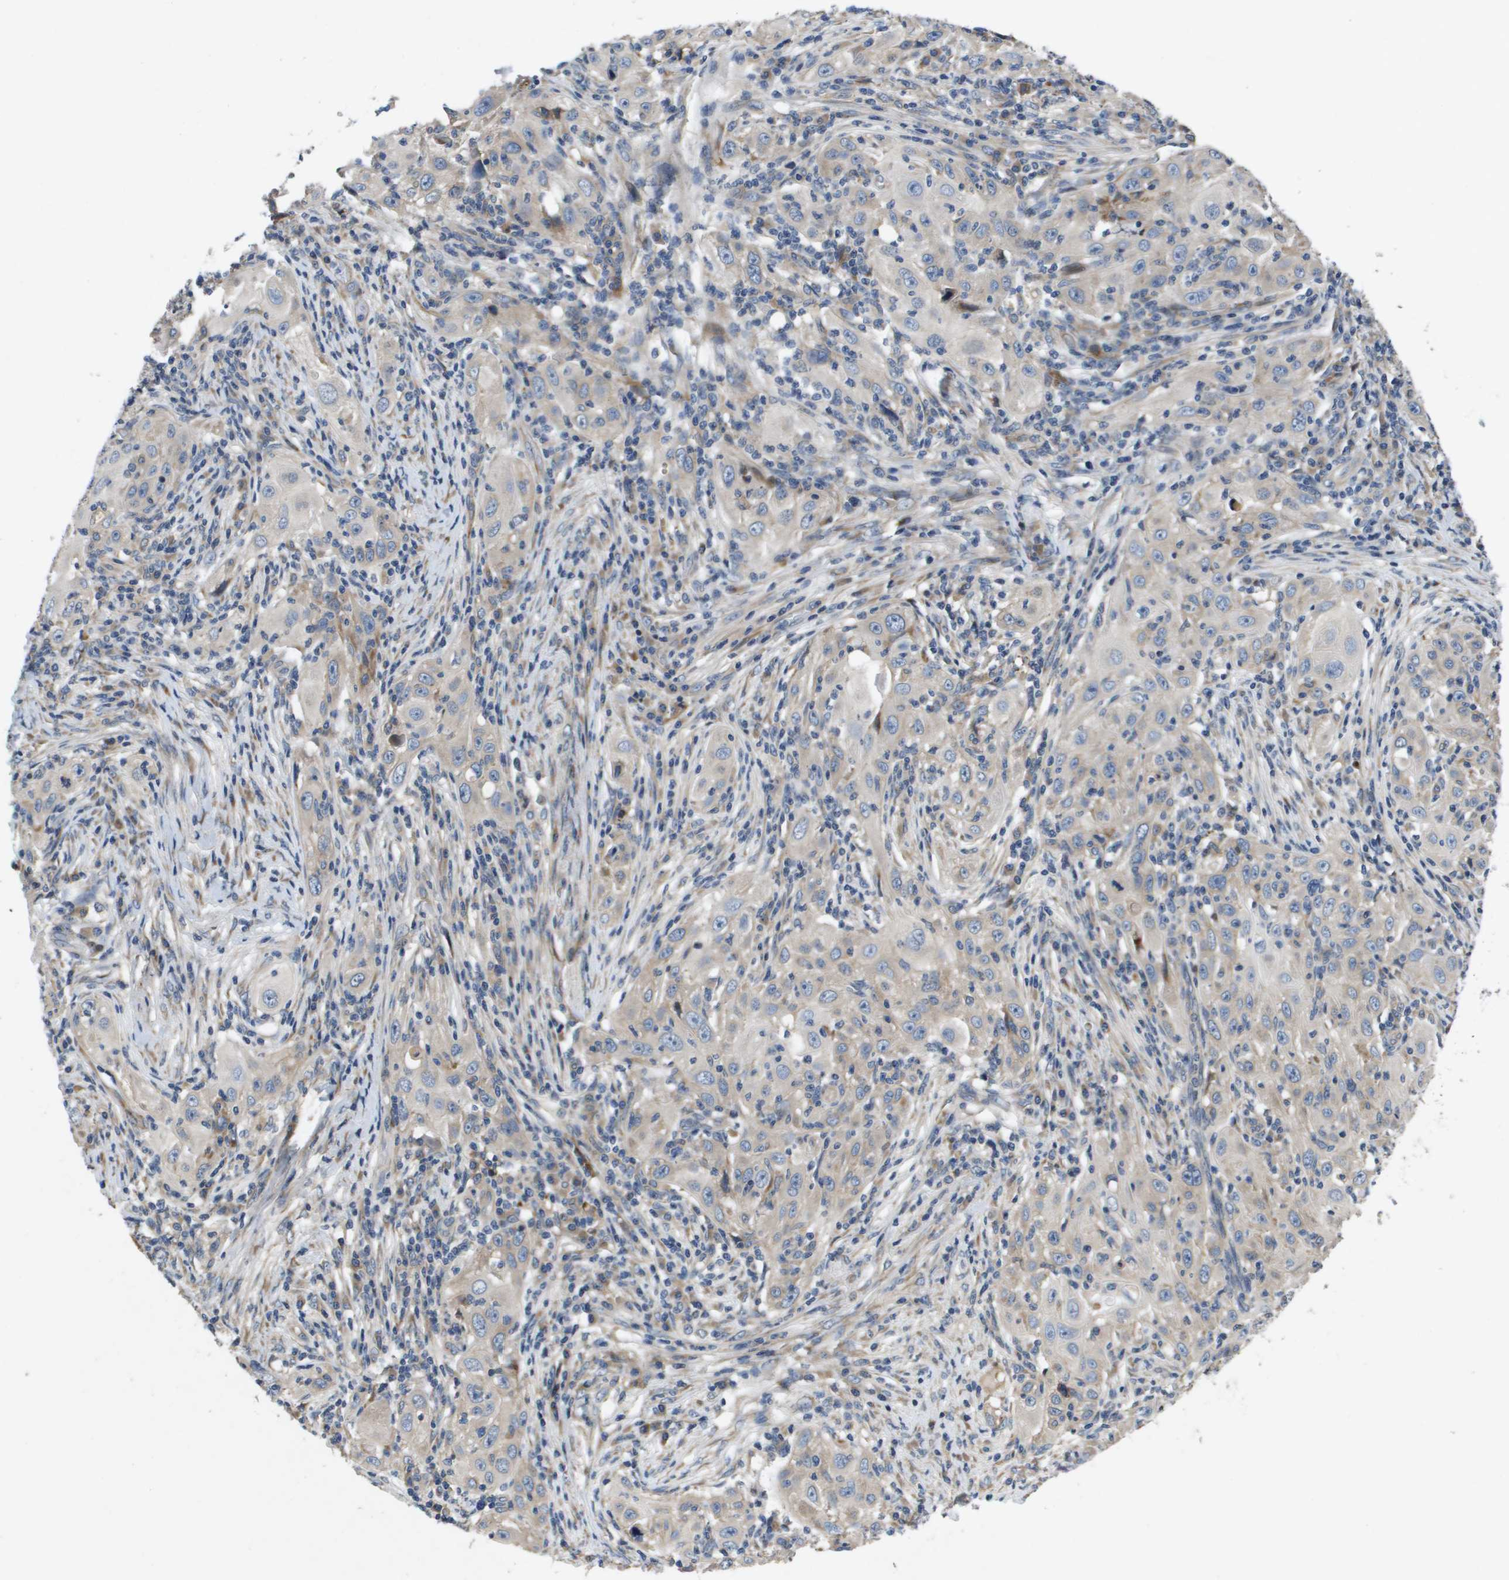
{"staining": {"intensity": "weak", "quantity": "<25%", "location": "cytoplasmic/membranous"}, "tissue": "skin cancer", "cell_type": "Tumor cells", "image_type": "cancer", "snomed": [{"axis": "morphology", "description": "Squamous cell carcinoma, NOS"}, {"axis": "topography", "description": "Skin"}], "caption": "Tumor cells show no significant positivity in skin cancer.", "gene": "ENTPD2", "patient": {"sex": "female", "age": 88}}